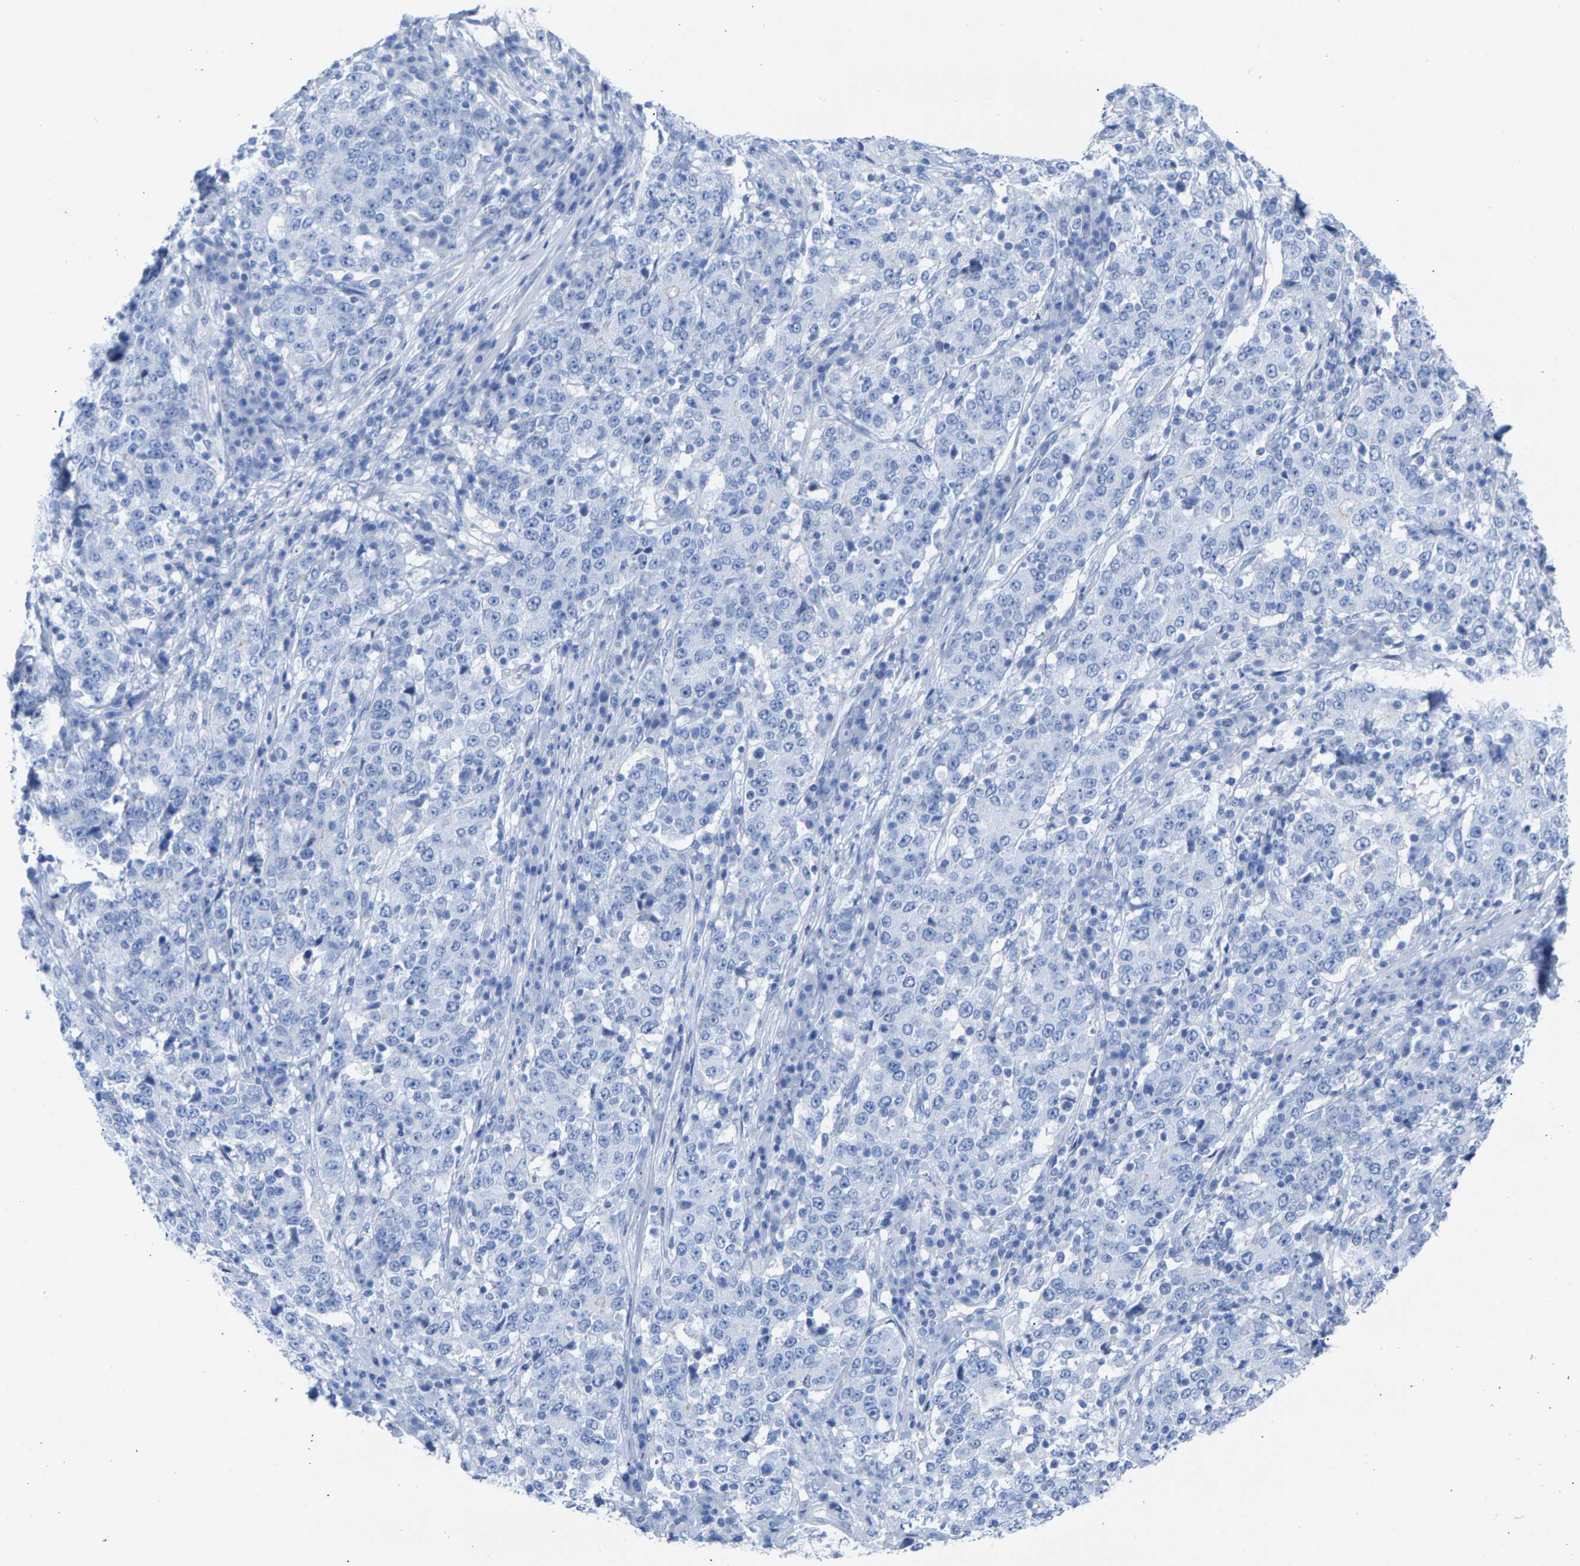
{"staining": {"intensity": "negative", "quantity": "none", "location": "none"}, "tissue": "stomach cancer", "cell_type": "Tumor cells", "image_type": "cancer", "snomed": [{"axis": "morphology", "description": "Adenocarcinoma, NOS"}, {"axis": "topography", "description": "Stomach"}], "caption": "This is an immunohistochemistry image of stomach adenocarcinoma. There is no expression in tumor cells.", "gene": "CPA1", "patient": {"sex": "male", "age": 59}}